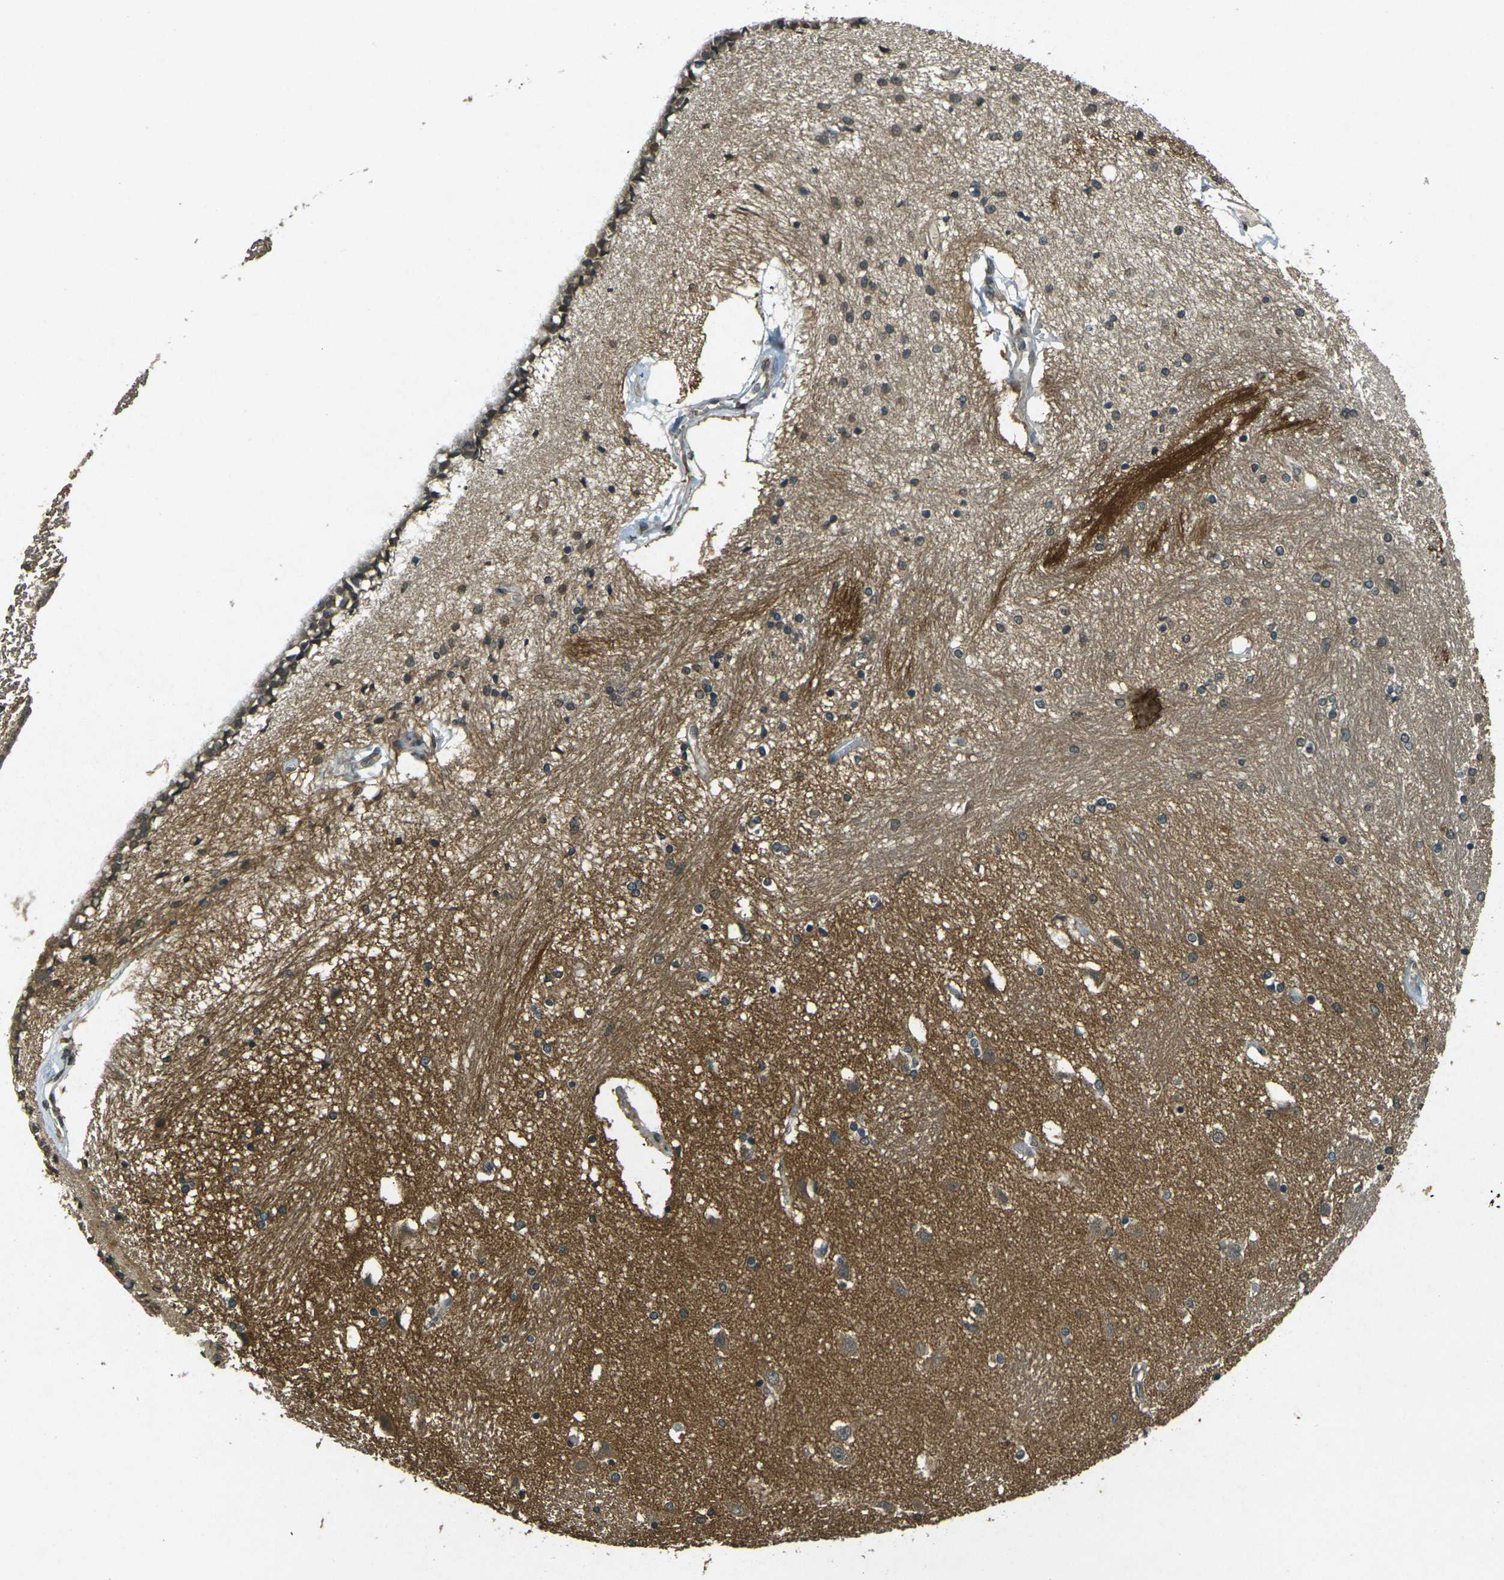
{"staining": {"intensity": "moderate", "quantity": "25%-75%", "location": "cytoplasmic/membranous"}, "tissue": "hippocampus", "cell_type": "Glial cells", "image_type": "normal", "snomed": [{"axis": "morphology", "description": "Normal tissue, NOS"}, {"axis": "topography", "description": "Hippocampus"}], "caption": "A brown stain labels moderate cytoplasmic/membranous expression of a protein in glial cells of benign hippocampus.", "gene": "PDE2A", "patient": {"sex": "female", "age": 54}}